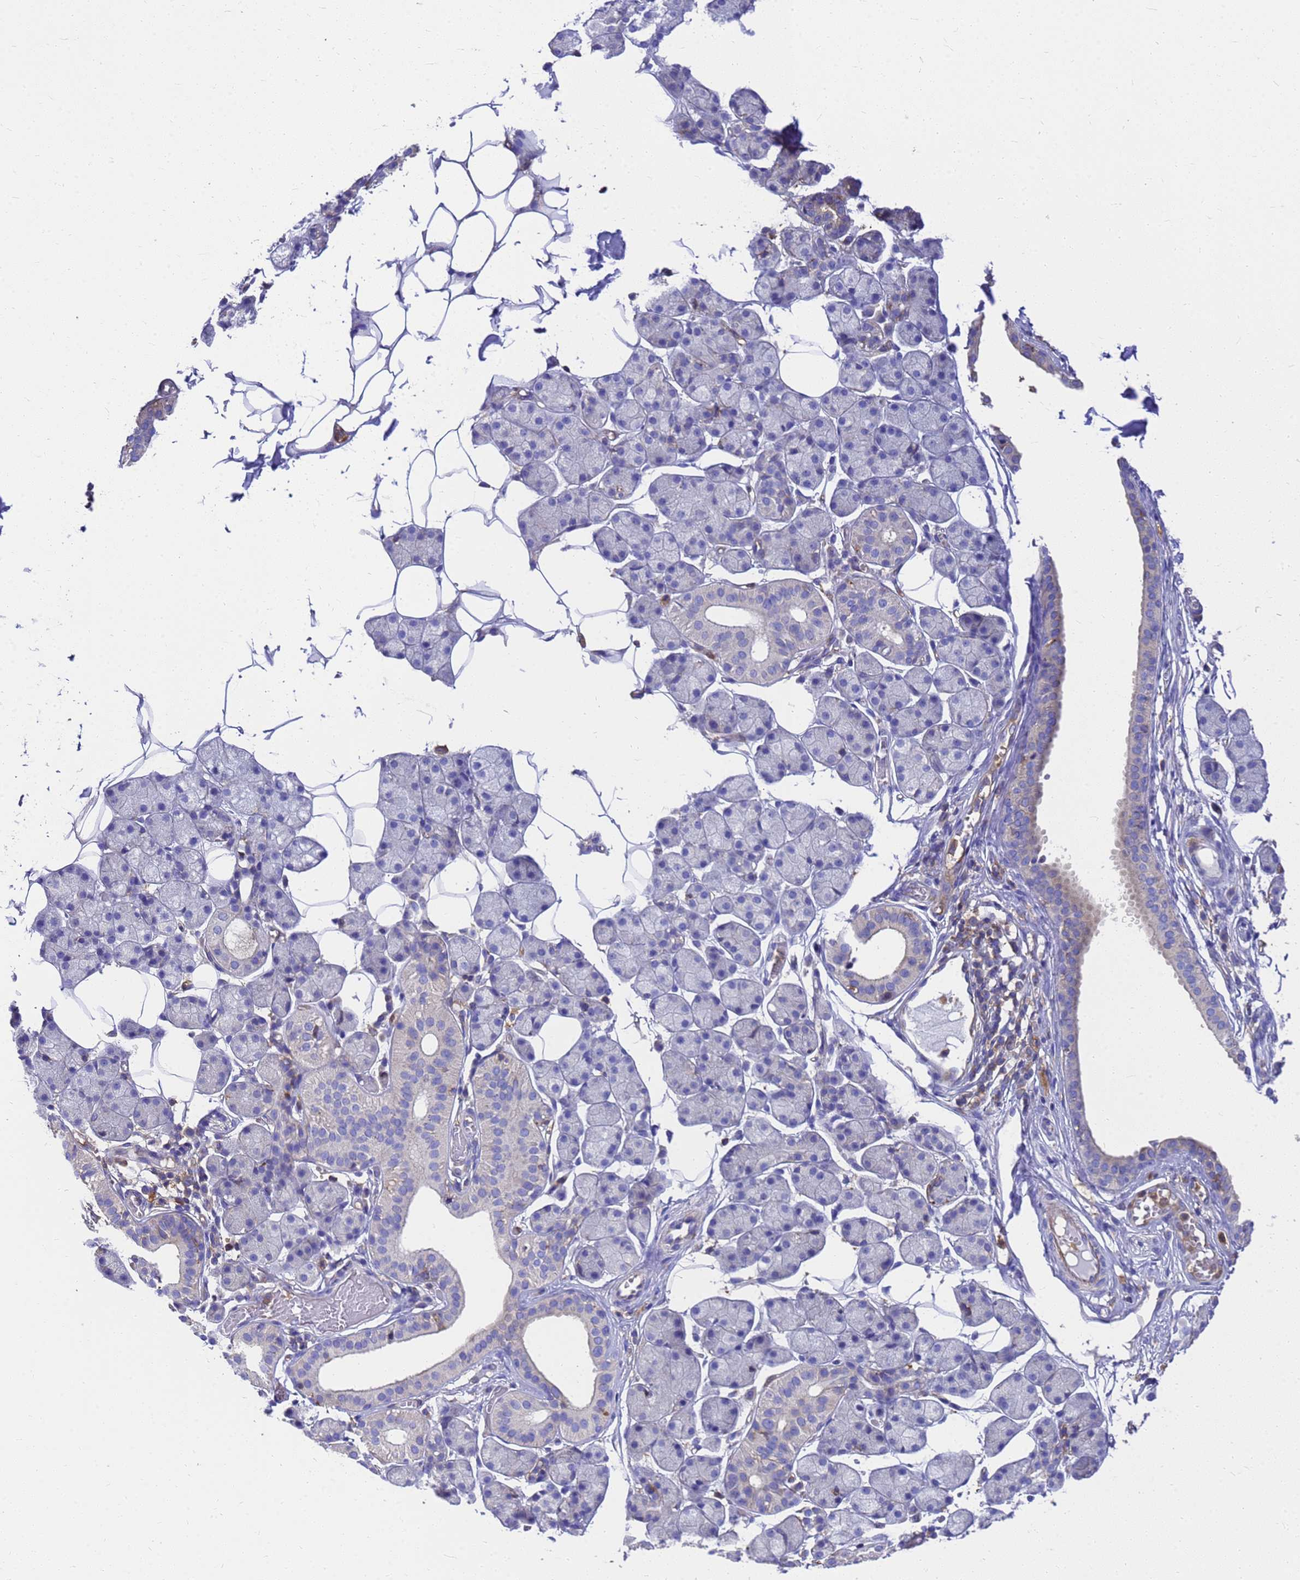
{"staining": {"intensity": "weak", "quantity": "<25%", "location": "cytoplasmic/membranous"}, "tissue": "salivary gland", "cell_type": "Glandular cells", "image_type": "normal", "snomed": [{"axis": "morphology", "description": "Normal tissue, NOS"}, {"axis": "topography", "description": "Salivary gland"}], "caption": "Immunohistochemistry (IHC) of unremarkable human salivary gland displays no positivity in glandular cells. (Stains: DAB (3,3'-diaminobenzidine) IHC with hematoxylin counter stain, Microscopy: brightfield microscopy at high magnification).", "gene": "ZNF235", "patient": {"sex": "female", "age": 33}}